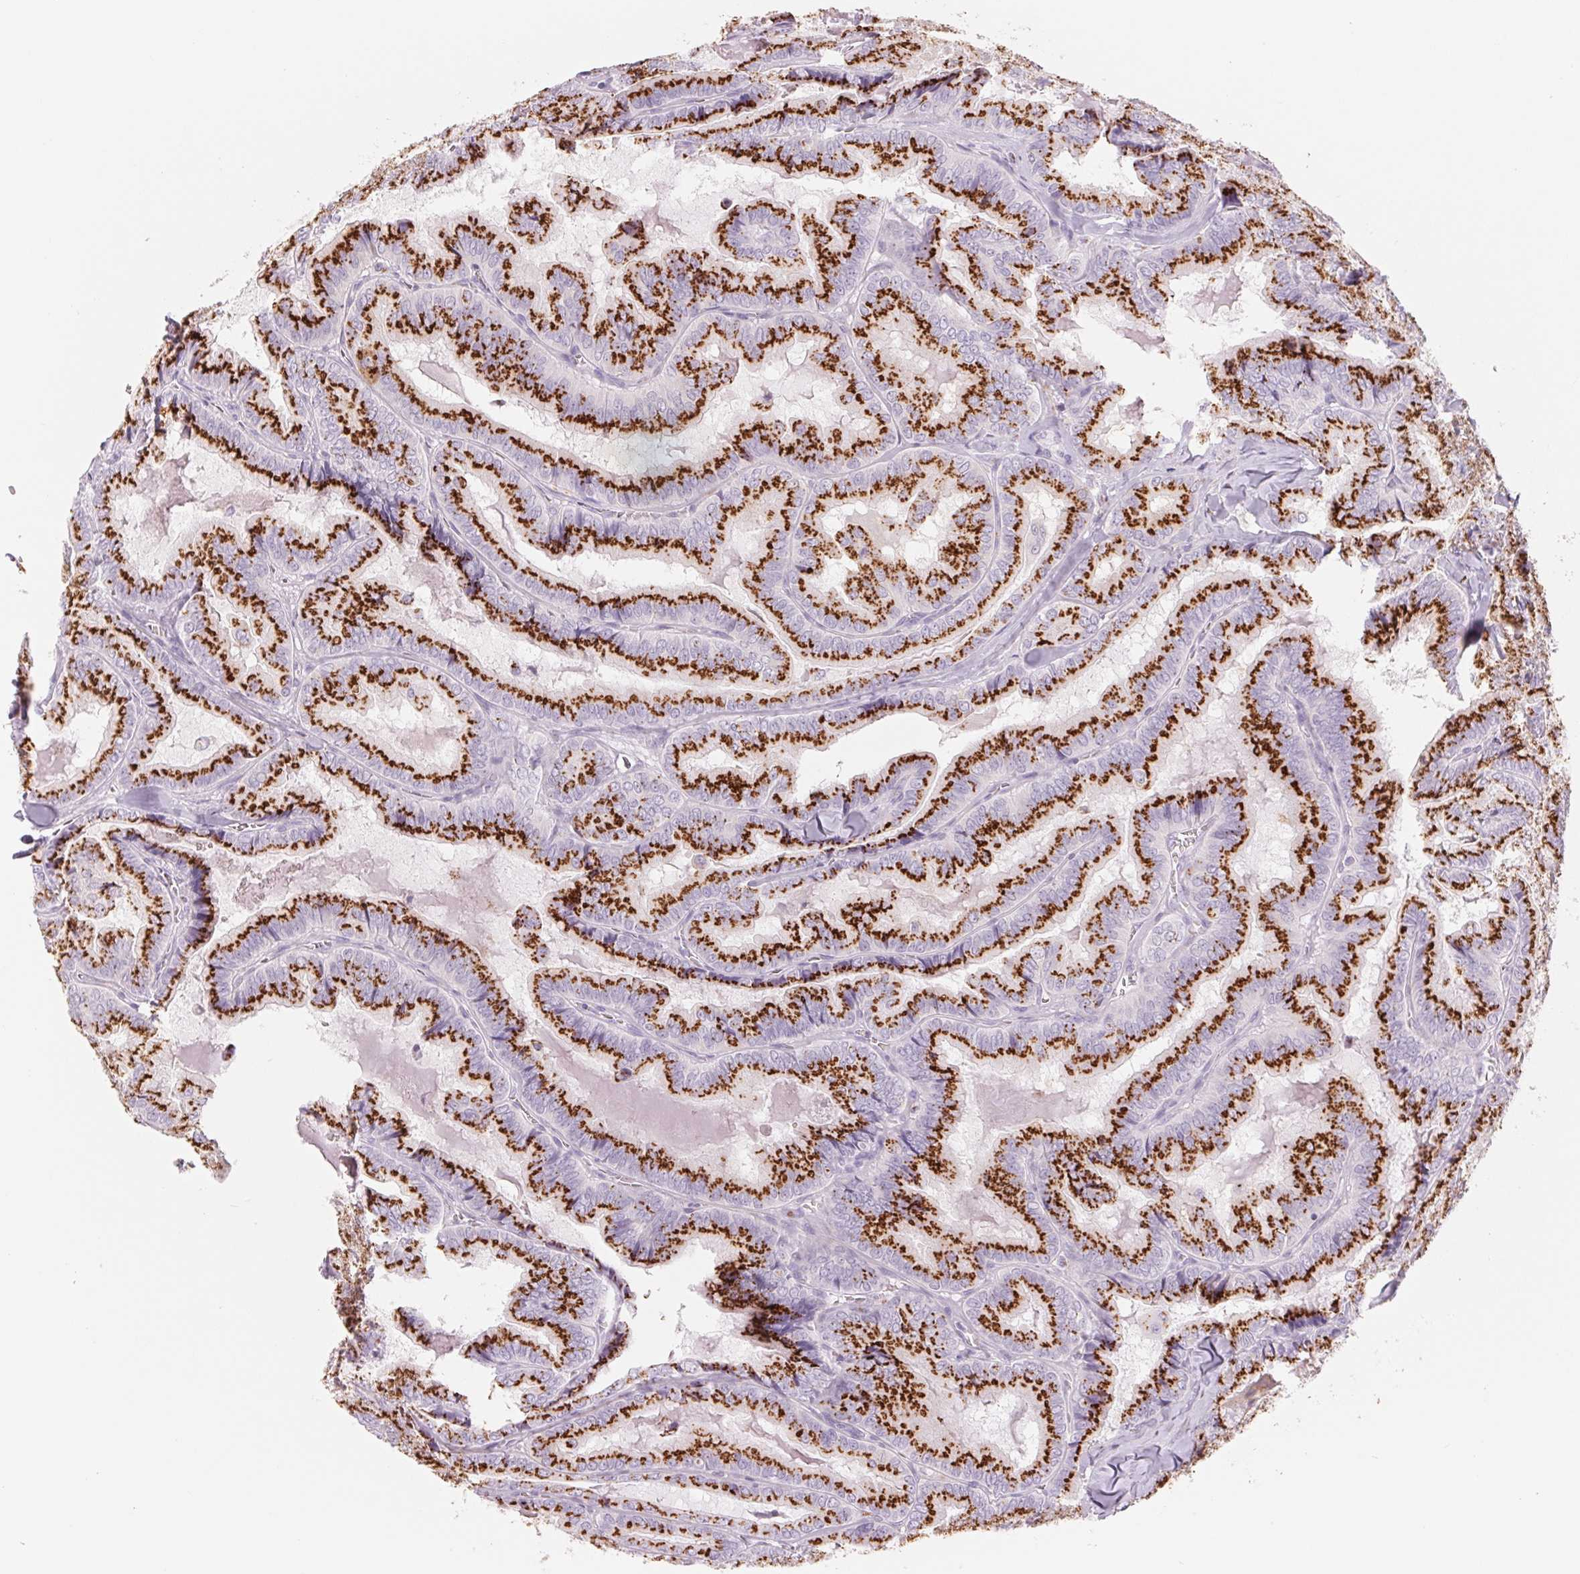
{"staining": {"intensity": "strong", "quantity": ">75%", "location": "cytoplasmic/membranous"}, "tissue": "thyroid cancer", "cell_type": "Tumor cells", "image_type": "cancer", "snomed": [{"axis": "morphology", "description": "Papillary adenocarcinoma, NOS"}, {"axis": "topography", "description": "Thyroid gland"}], "caption": "IHC photomicrograph of neoplastic tissue: papillary adenocarcinoma (thyroid) stained using immunohistochemistry (IHC) displays high levels of strong protein expression localized specifically in the cytoplasmic/membranous of tumor cells, appearing as a cytoplasmic/membranous brown color.", "gene": "GALNT7", "patient": {"sex": "female", "age": 75}}